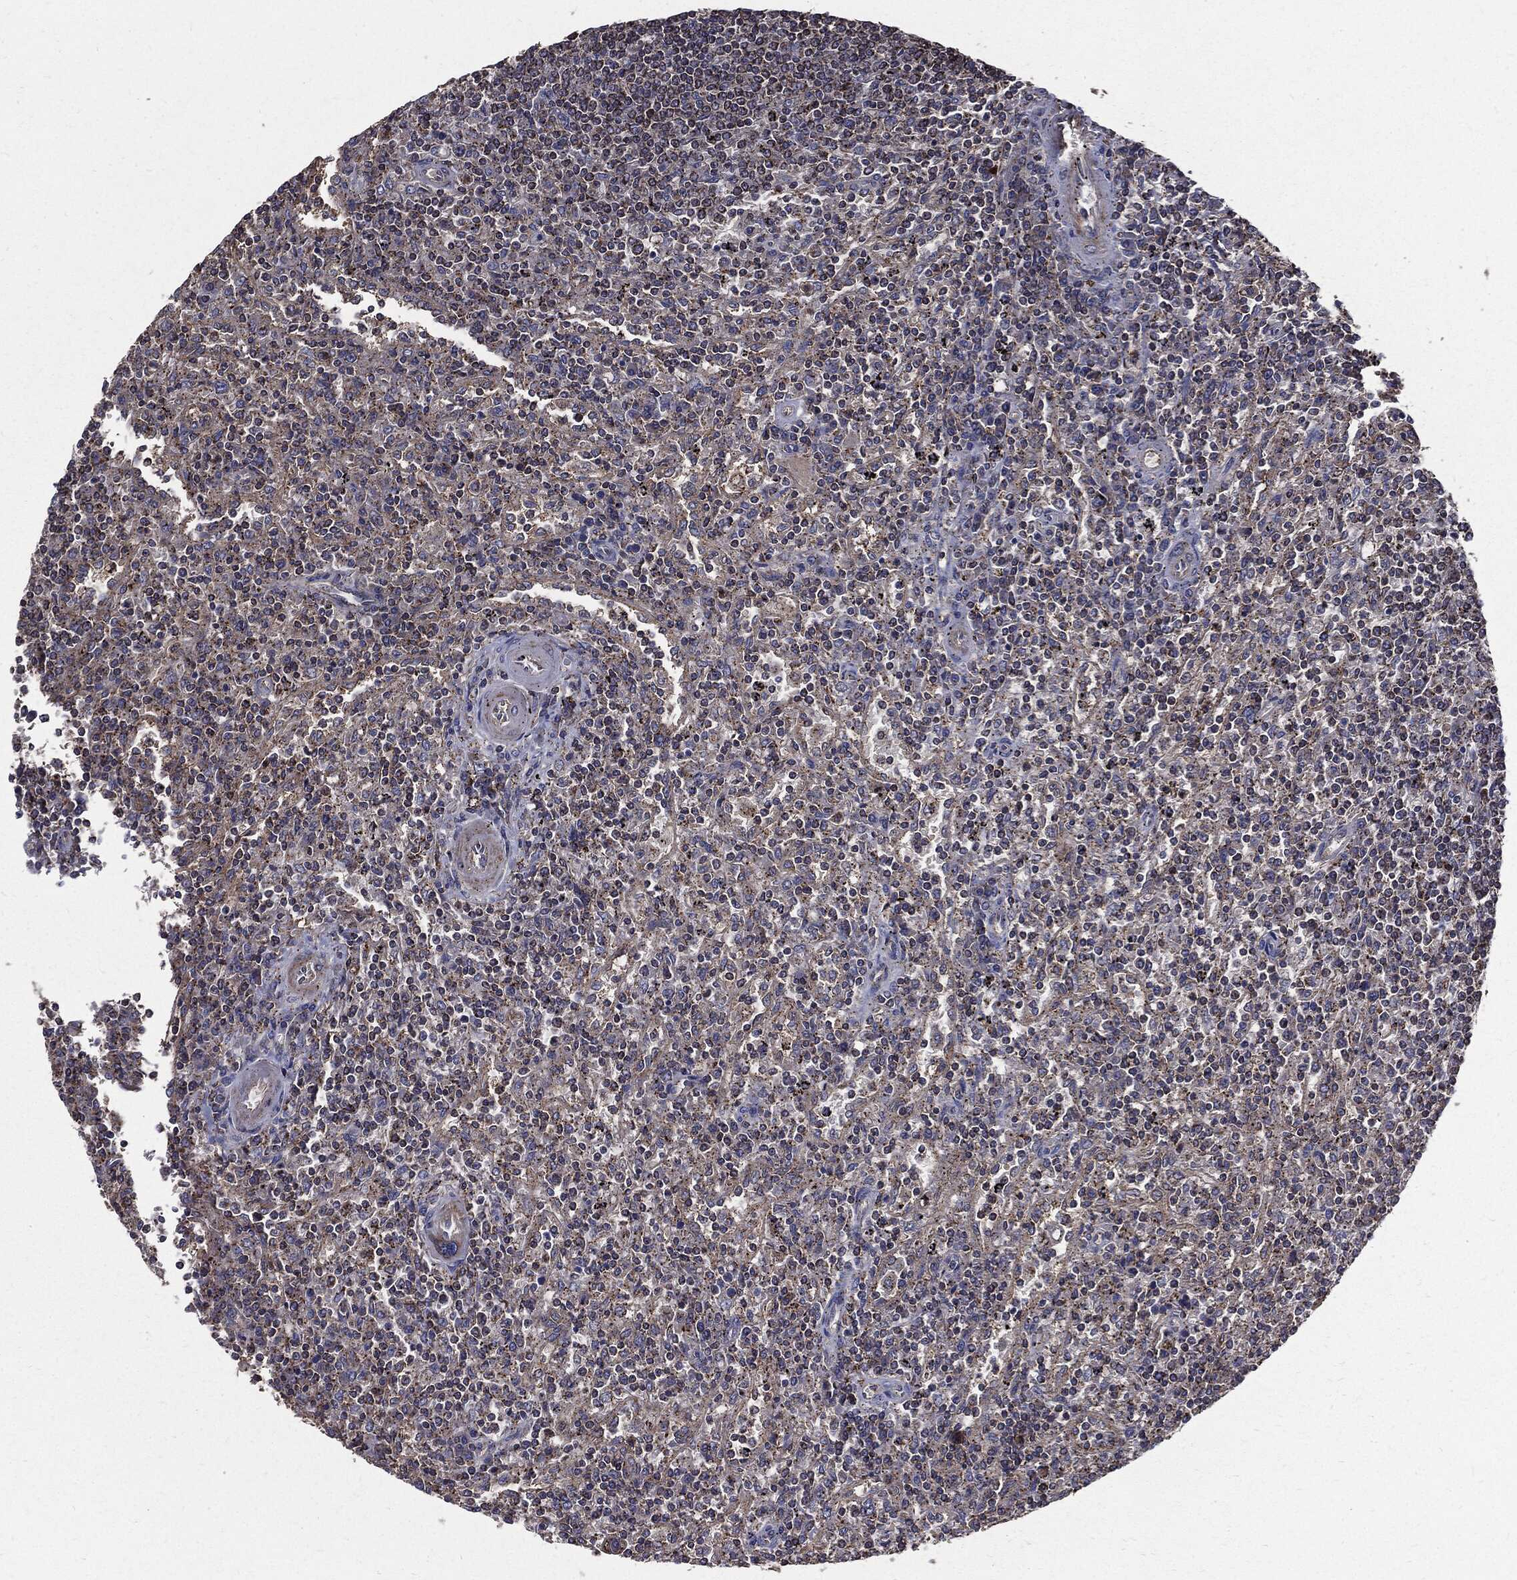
{"staining": {"intensity": "negative", "quantity": "none", "location": "none"}, "tissue": "lymphoma", "cell_type": "Tumor cells", "image_type": "cancer", "snomed": [{"axis": "morphology", "description": "Malignant lymphoma, non-Hodgkin's type, Low grade"}, {"axis": "topography", "description": "Spleen"}], "caption": "Immunohistochemistry (IHC) of malignant lymphoma, non-Hodgkin's type (low-grade) displays no staining in tumor cells. Nuclei are stained in blue.", "gene": "PDCD6IP", "patient": {"sex": "male", "age": 62}}